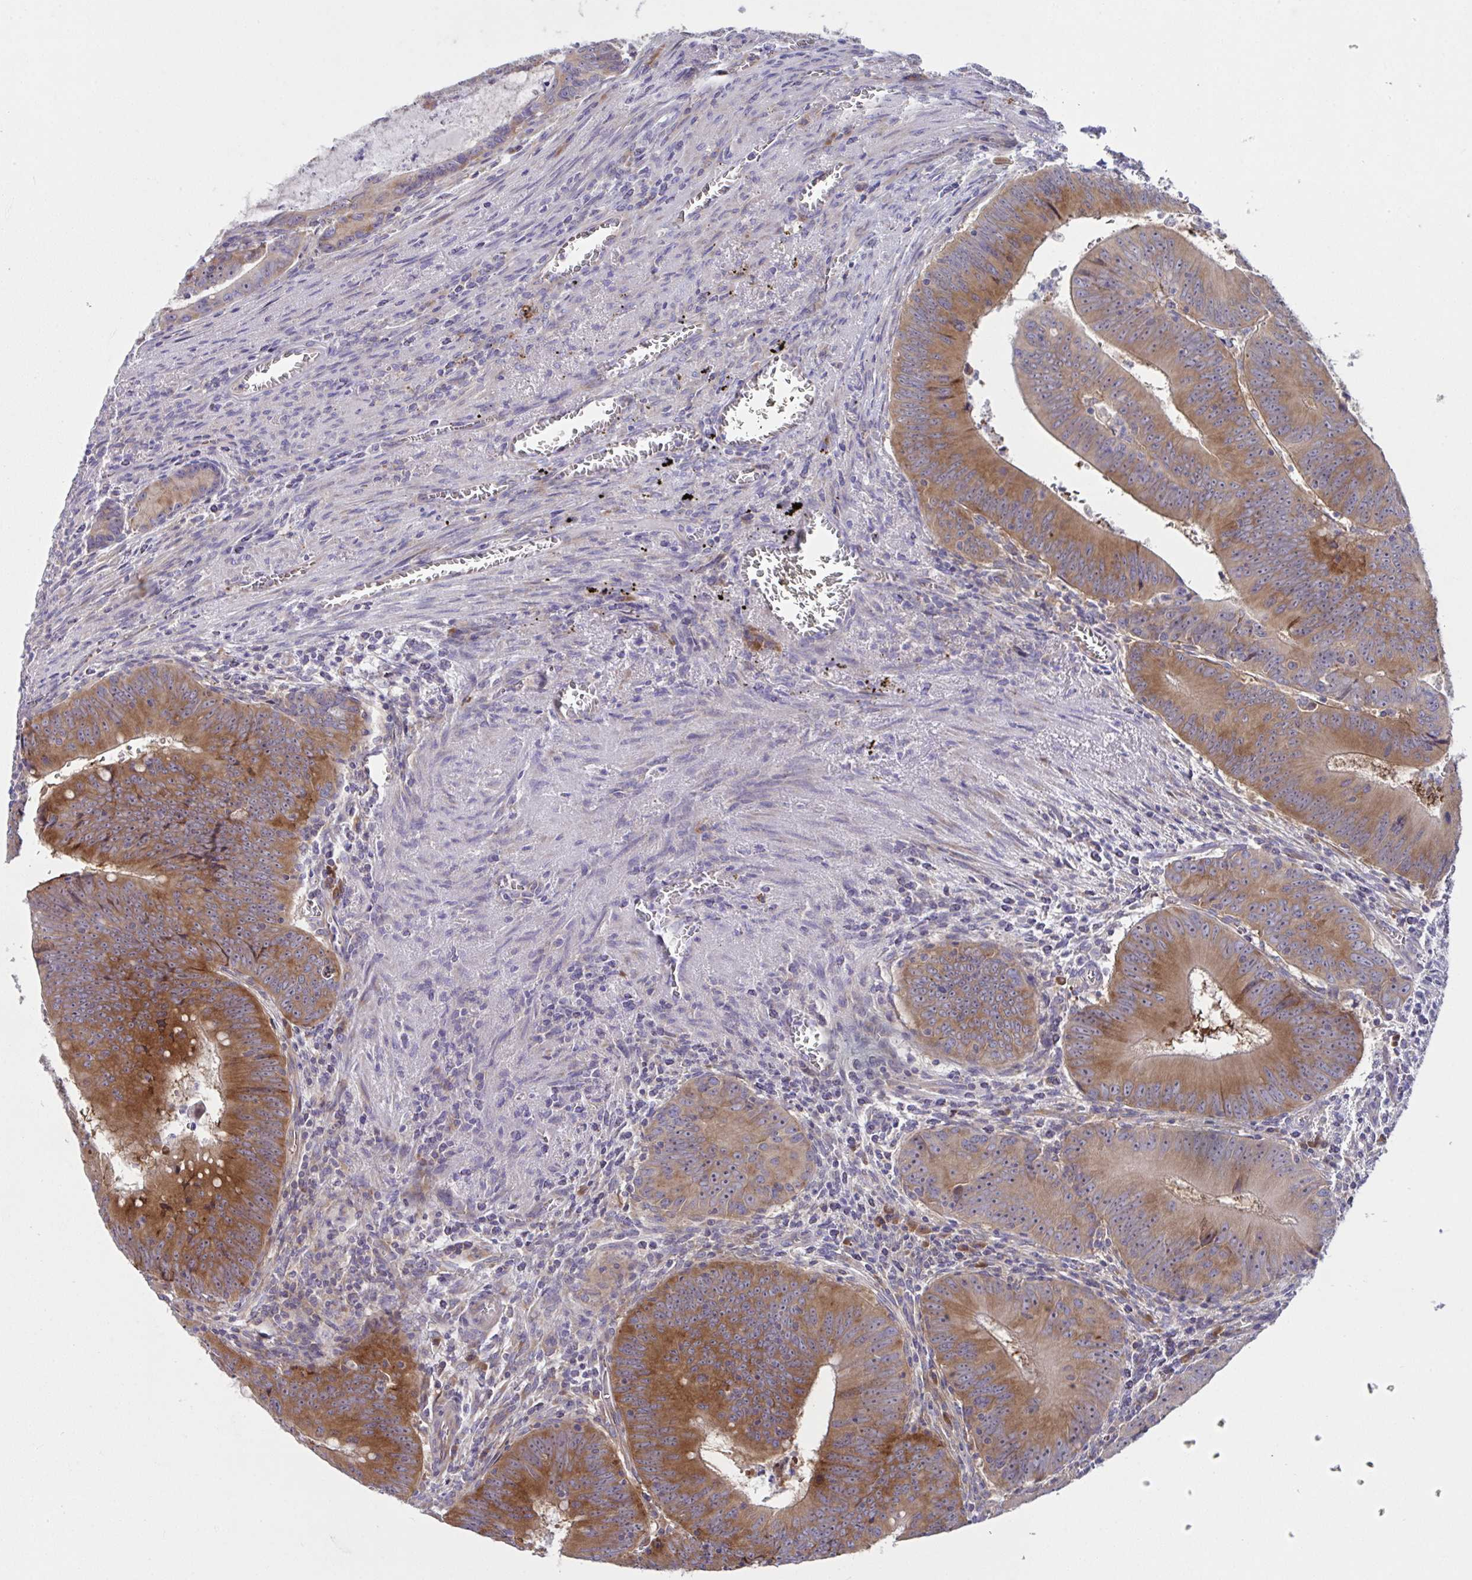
{"staining": {"intensity": "strong", "quantity": ">75%", "location": "cytoplasmic/membranous"}, "tissue": "colorectal cancer", "cell_type": "Tumor cells", "image_type": "cancer", "snomed": [{"axis": "morphology", "description": "Adenocarcinoma, NOS"}, {"axis": "topography", "description": "Rectum"}], "caption": "Strong cytoplasmic/membranous positivity is seen in approximately >75% of tumor cells in adenocarcinoma (colorectal). (DAB (3,3'-diaminobenzidine) IHC, brown staining for protein, blue staining for nuclei).", "gene": "FAU", "patient": {"sex": "female", "age": 72}}